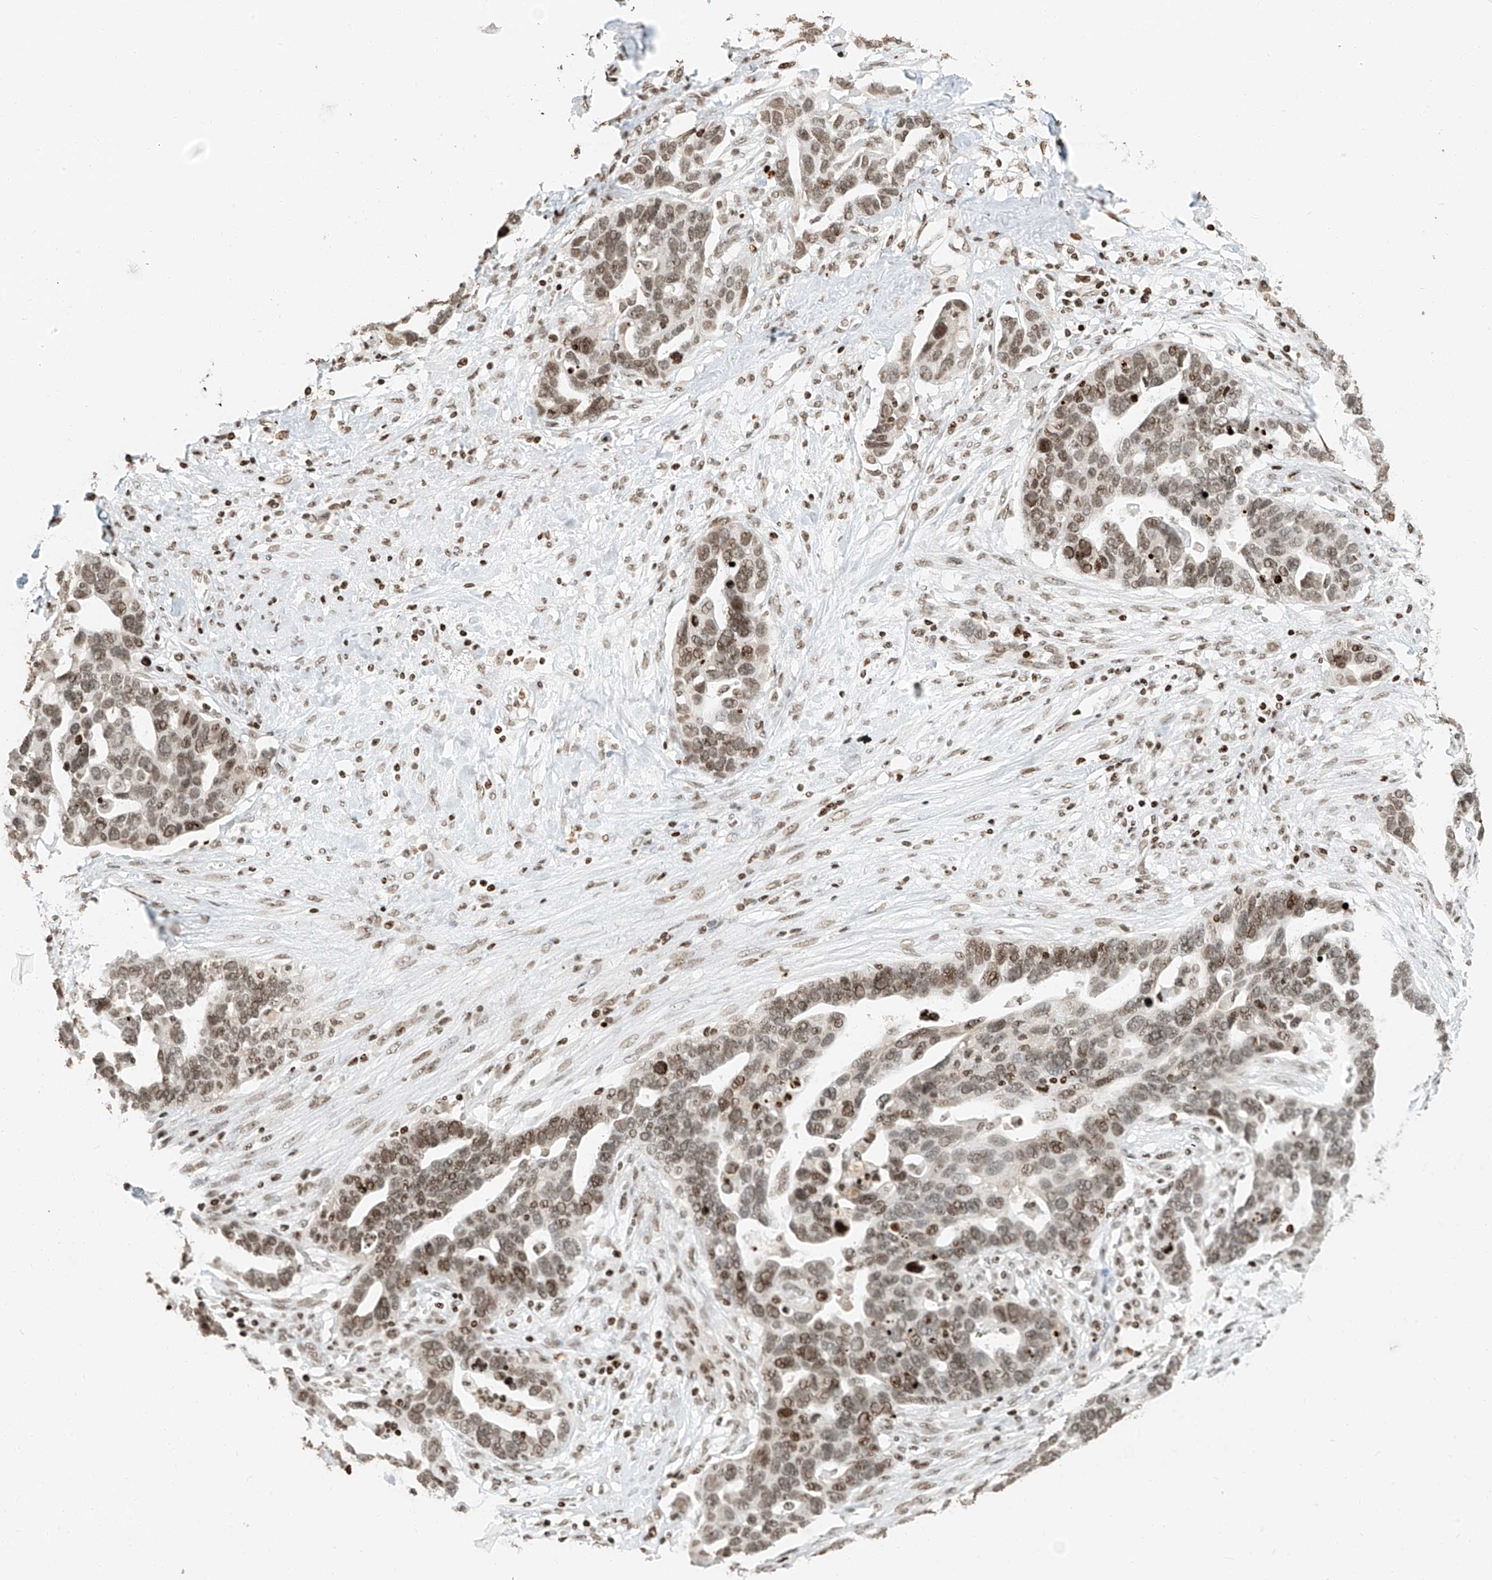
{"staining": {"intensity": "moderate", "quantity": ">75%", "location": "nuclear"}, "tissue": "ovarian cancer", "cell_type": "Tumor cells", "image_type": "cancer", "snomed": [{"axis": "morphology", "description": "Cystadenocarcinoma, serous, NOS"}, {"axis": "topography", "description": "Ovary"}], "caption": "A brown stain highlights moderate nuclear positivity of a protein in human serous cystadenocarcinoma (ovarian) tumor cells.", "gene": "C17orf58", "patient": {"sex": "female", "age": 54}}